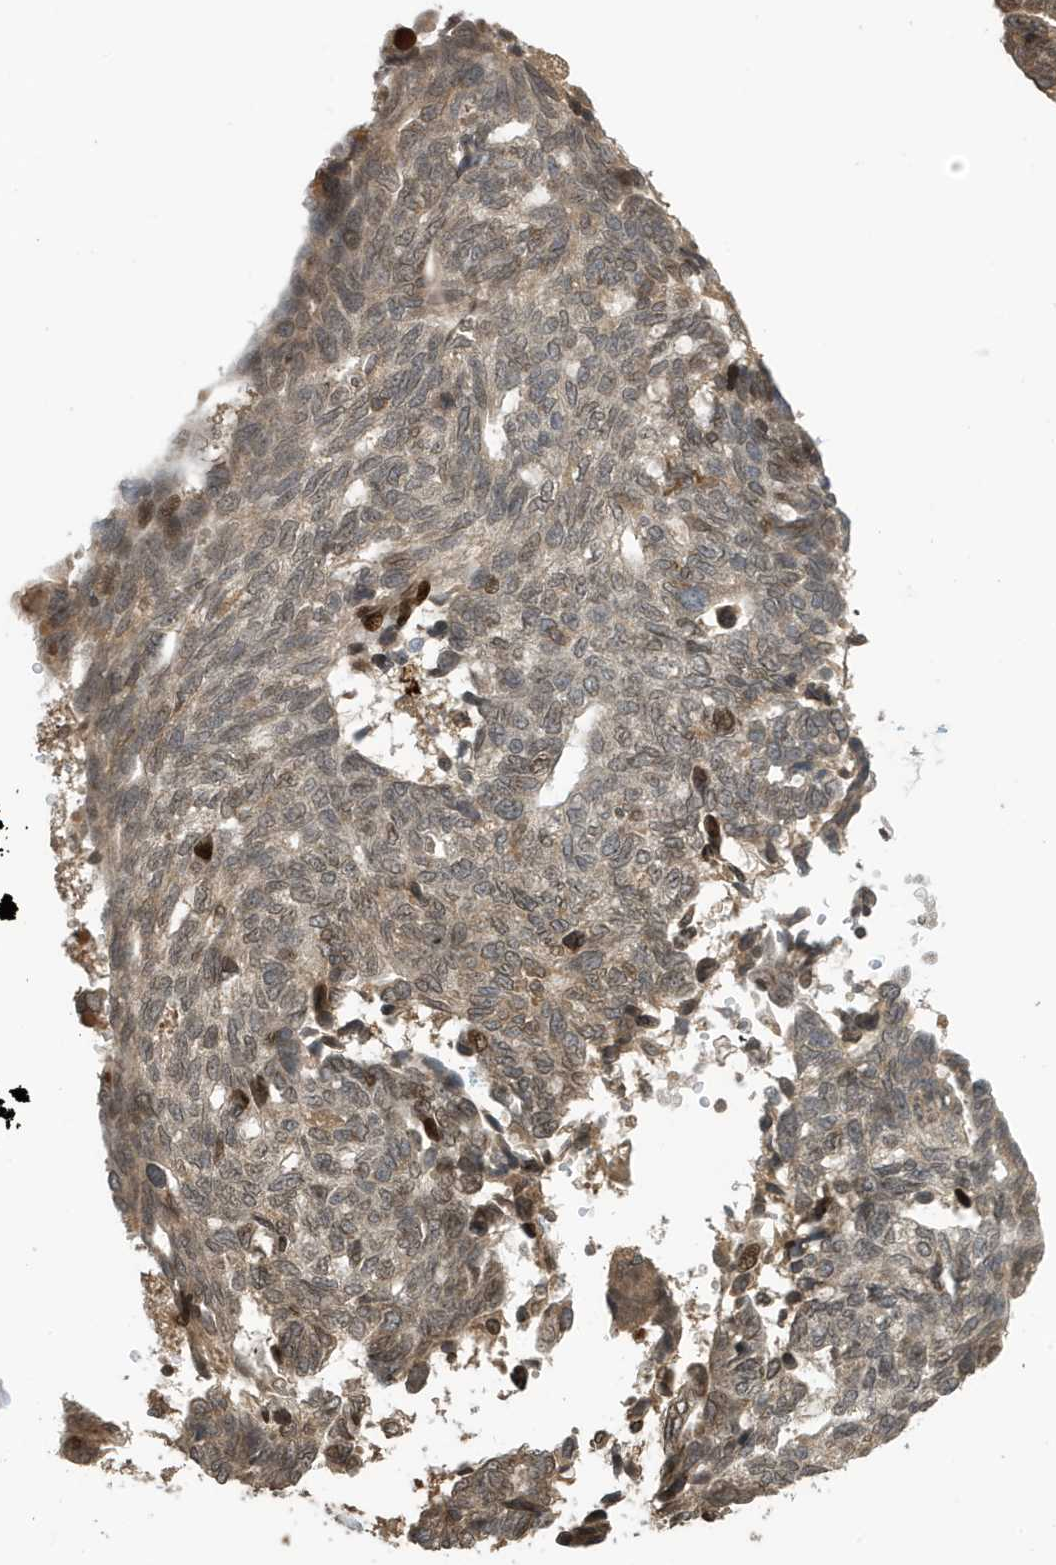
{"staining": {"intensity": "moderate", "quantity": "<25%", "location": "nuclear"}, "tissue": "ovarian cancer", "cell_type": "Tumor cells", "image_type": "cancer", "snomed": [{"axis": "morphology", "description": "Cystadenocarcinoma, serous, NOS"}, {"axis": "topography", "description": "Ovary"}], "caption": "Moderate nuclear staining for a protein is identified in about <25% of tumor cells of ovarian cancer using immunohistochemistry (IHC).", "gene": "DUSP18", "patient": {"sex": "female", "age": 79}}